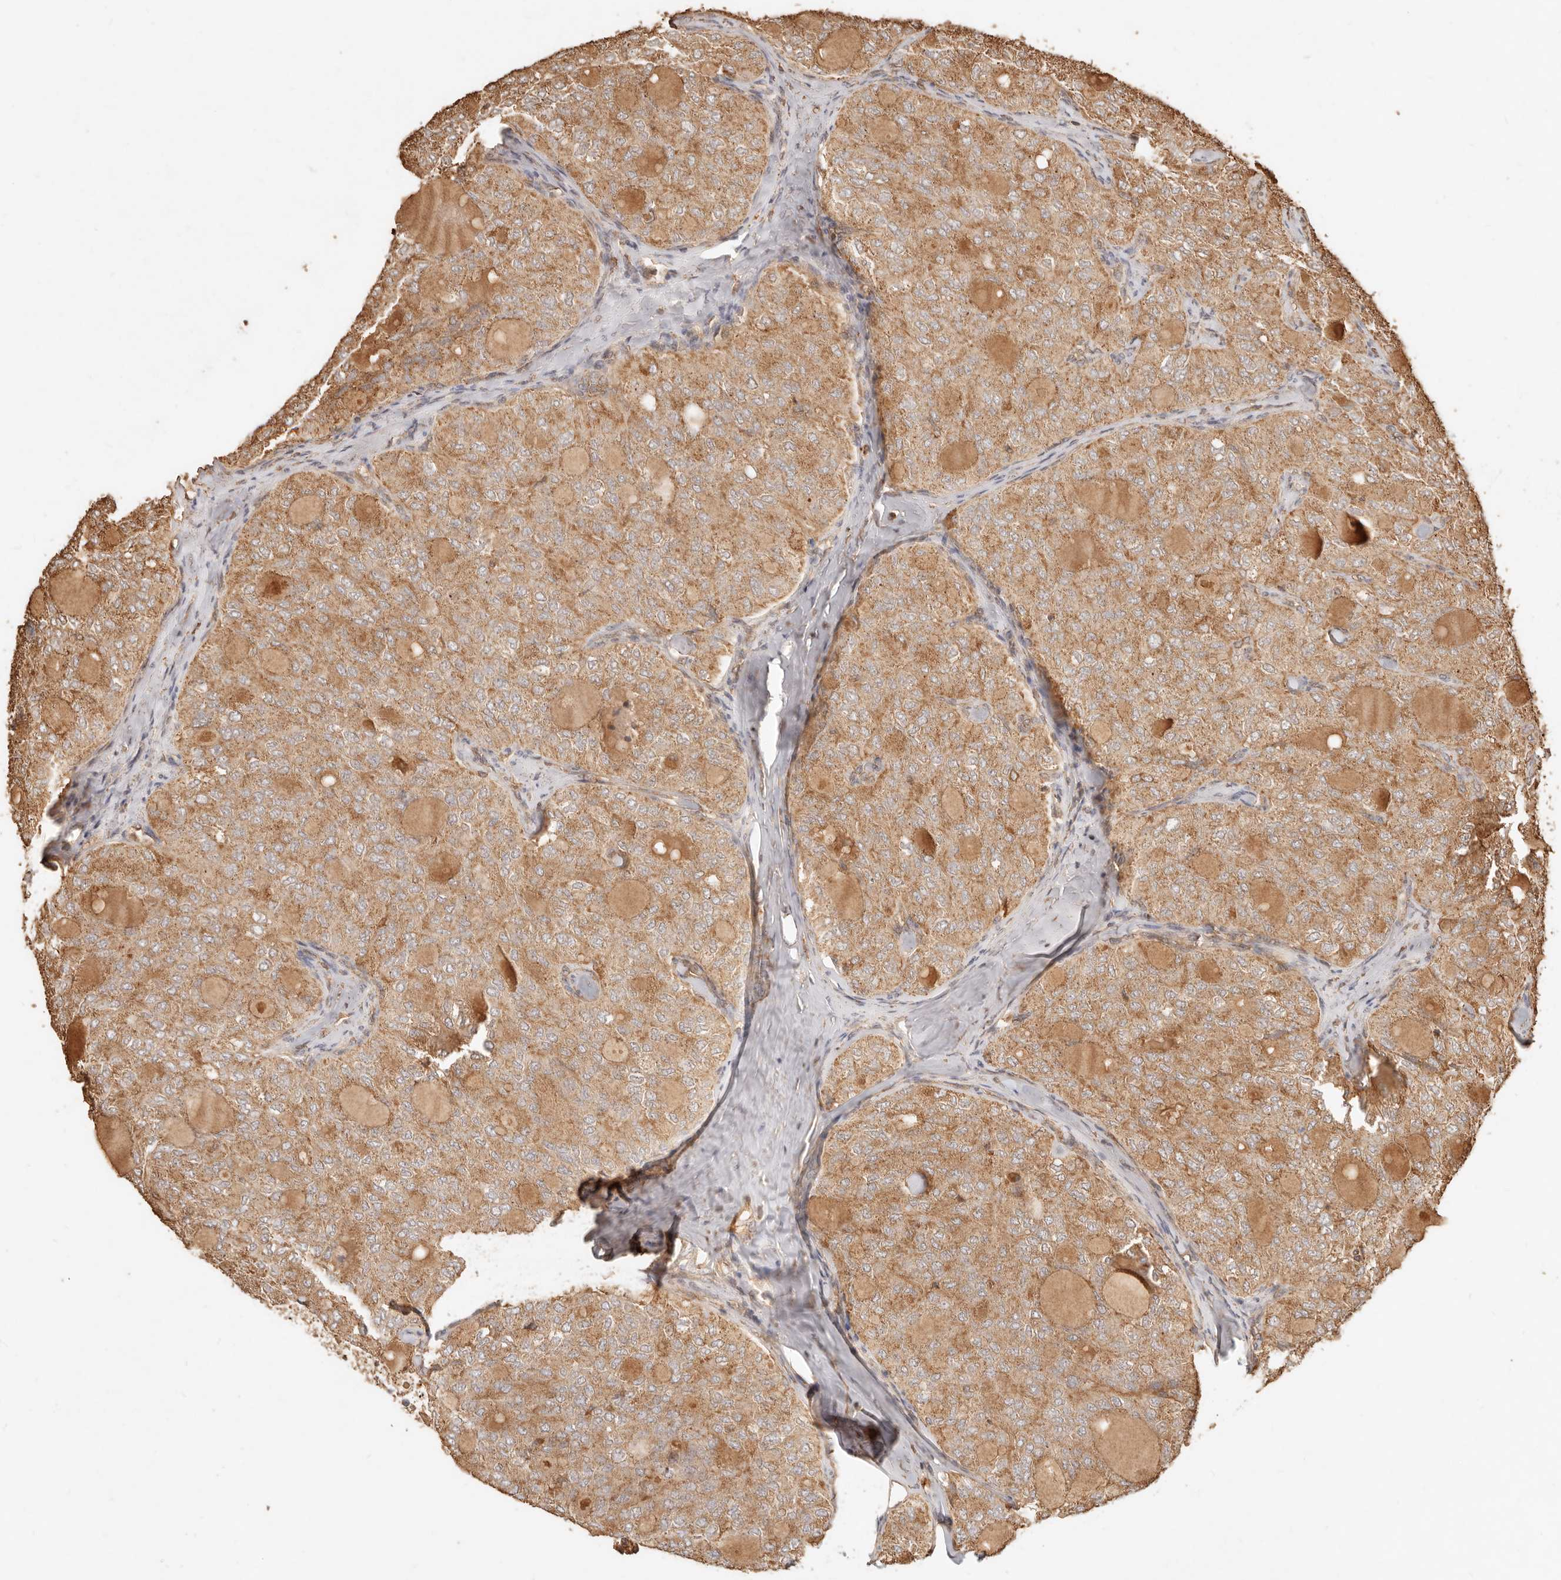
{"staining": {"intensity": "moderate", "quantity": ">75%", "location": "cytoplasmic/membranous"}, "tissue": "thyroid cancer", "cell_type": "Tumor cells", "image_type": "cancer", "snomed": [{"axis": "morphology", "description": "Follicular adenoma carcinoma, NOS"}, {"axis": "topography", "description": "Thyroid gland"}], "caption": "Immunohistochemical staining of human thyroid cancer displays medium levels of moderate cytoplasmic/membranous positivity in approximately >75% of tumor cells.", "gene": "FAM180B", "patient": {"sex": "male", "age": 75}}